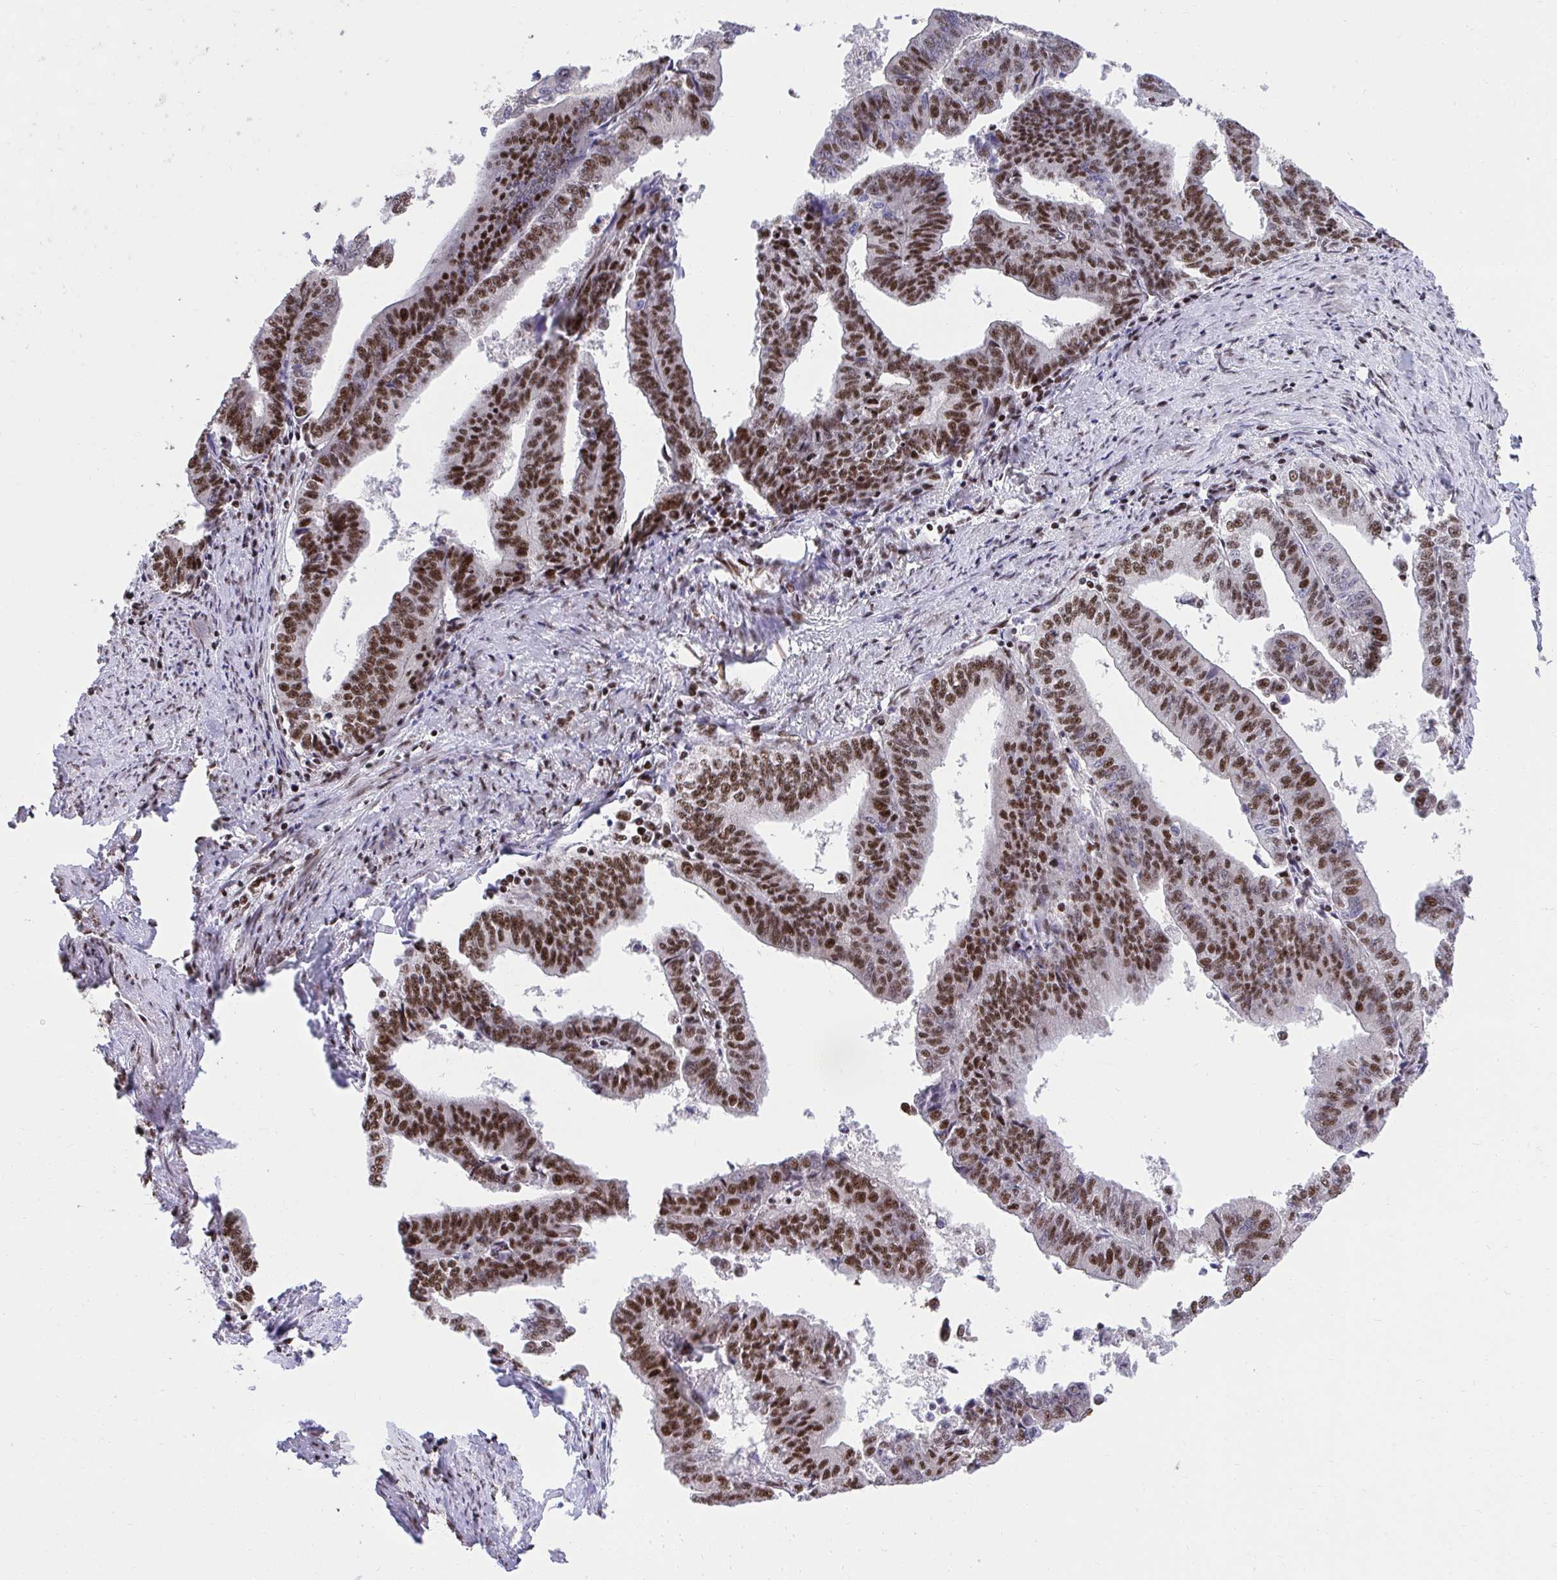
{"staining": {"intensity": "strong", "quantity": ">75%", "location": "nuclear"}, "tissue": "endometrial cancer", "cell_type": "Tumor cells", "image_type": "cancer", "snomed": [{"axis": "morphology", "description": "Adenocarcinoma, NOS"}, {"axis": "topography", "description": "Endometrium"}], "caption": "The immunohistochemical stain shows strong nuclear positivity in tumor cells of endometrial adenocarcinoma tissue.", "gene": "SYNE4", "patient": {"sex": "female", "age": 65}}